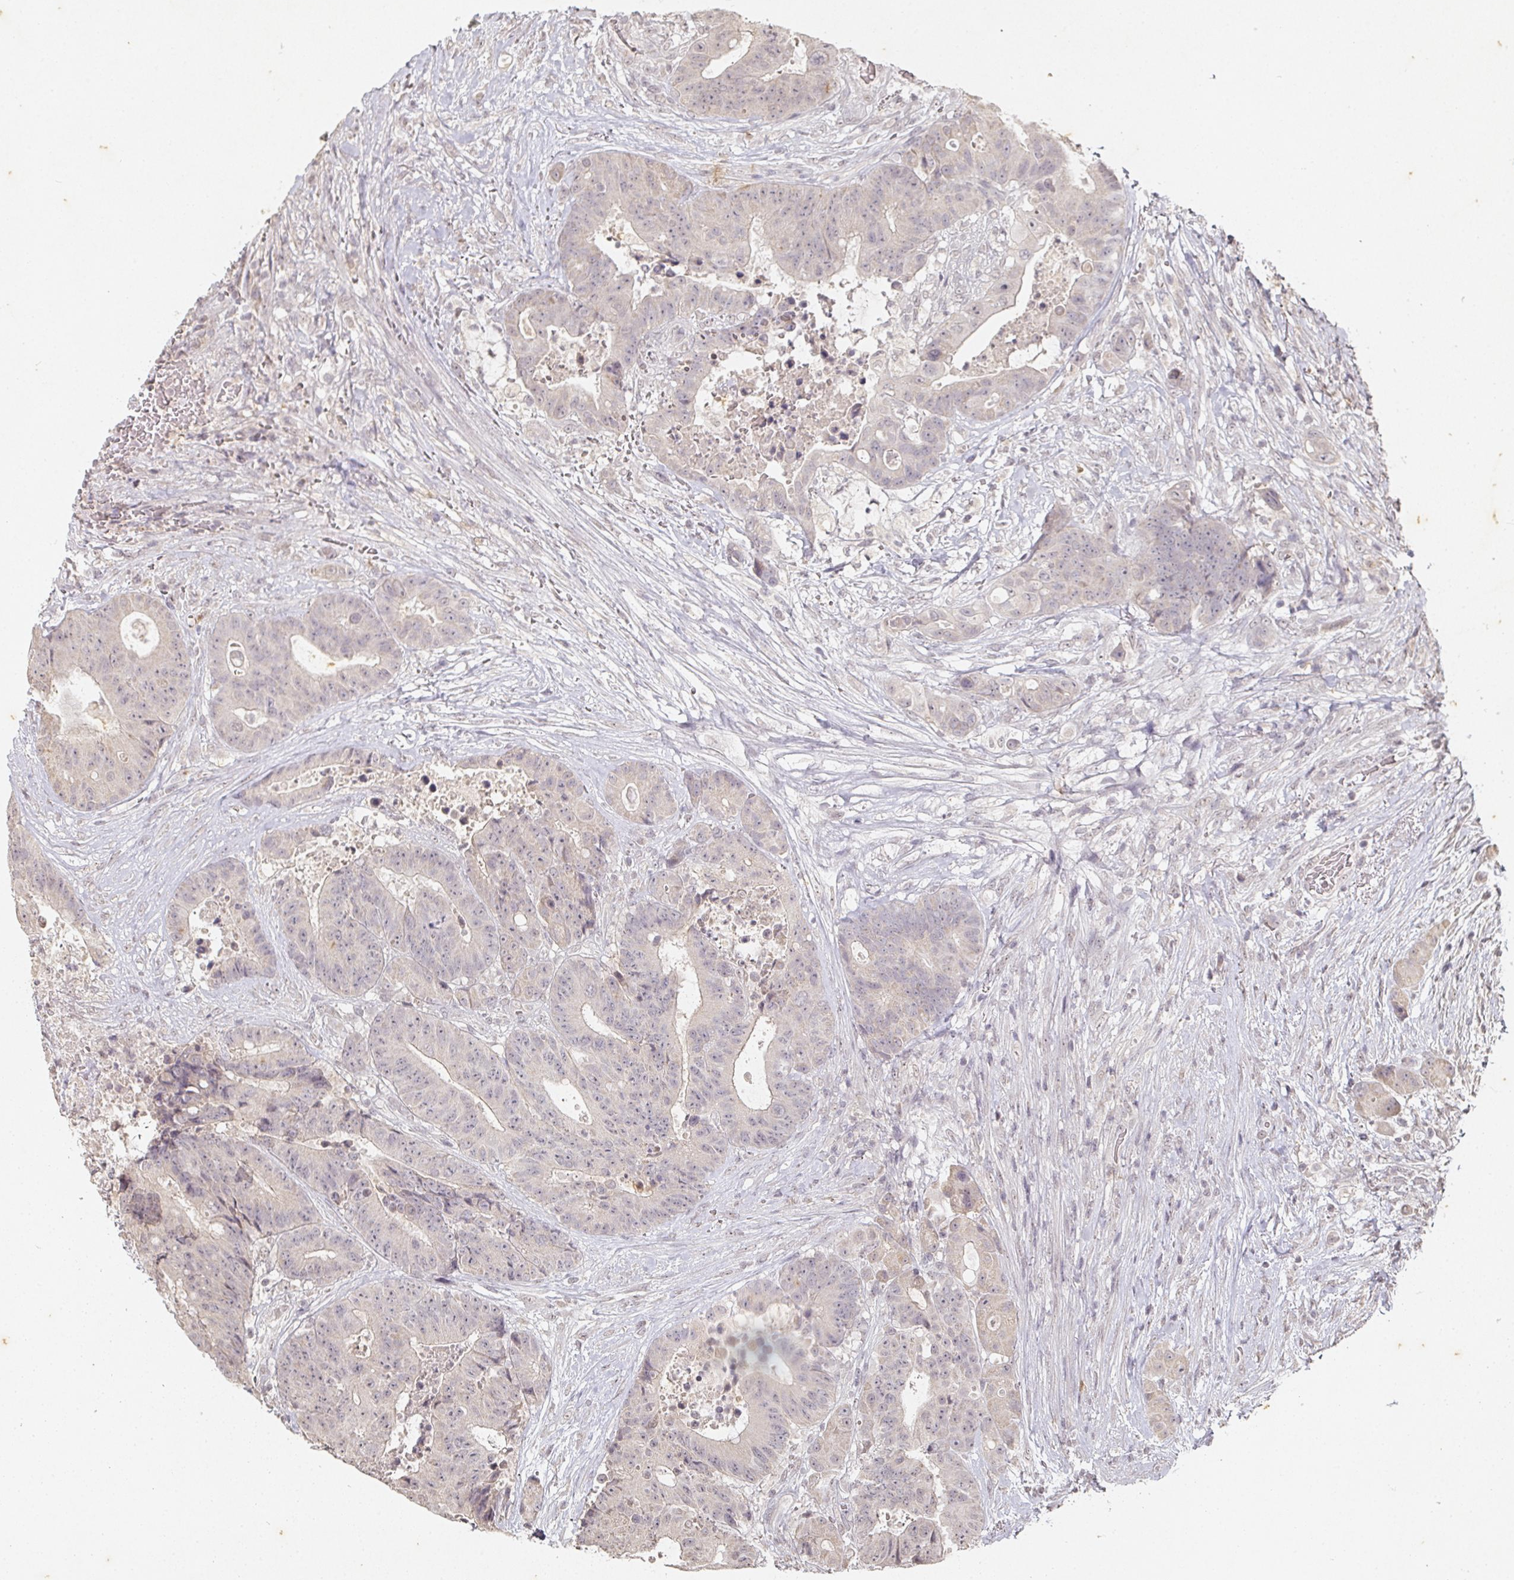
{"staining": {"intensity": "negative", "quantity": "none", "location": "none"}, "tissue": "colorectal cancer", "cell_type": "Tumor cells", "image_type": "cancer", "snomed": [{"axis": "morphology", "description": "Adenocarcinoma, NOS"}, {"axis": "topography", "description": "Rectum"}], "caption": "Tumor cells show no significant expression in colorectal cancer.", "gene": "CAPN5", "patient": {"sex": "male", "age": 69}}